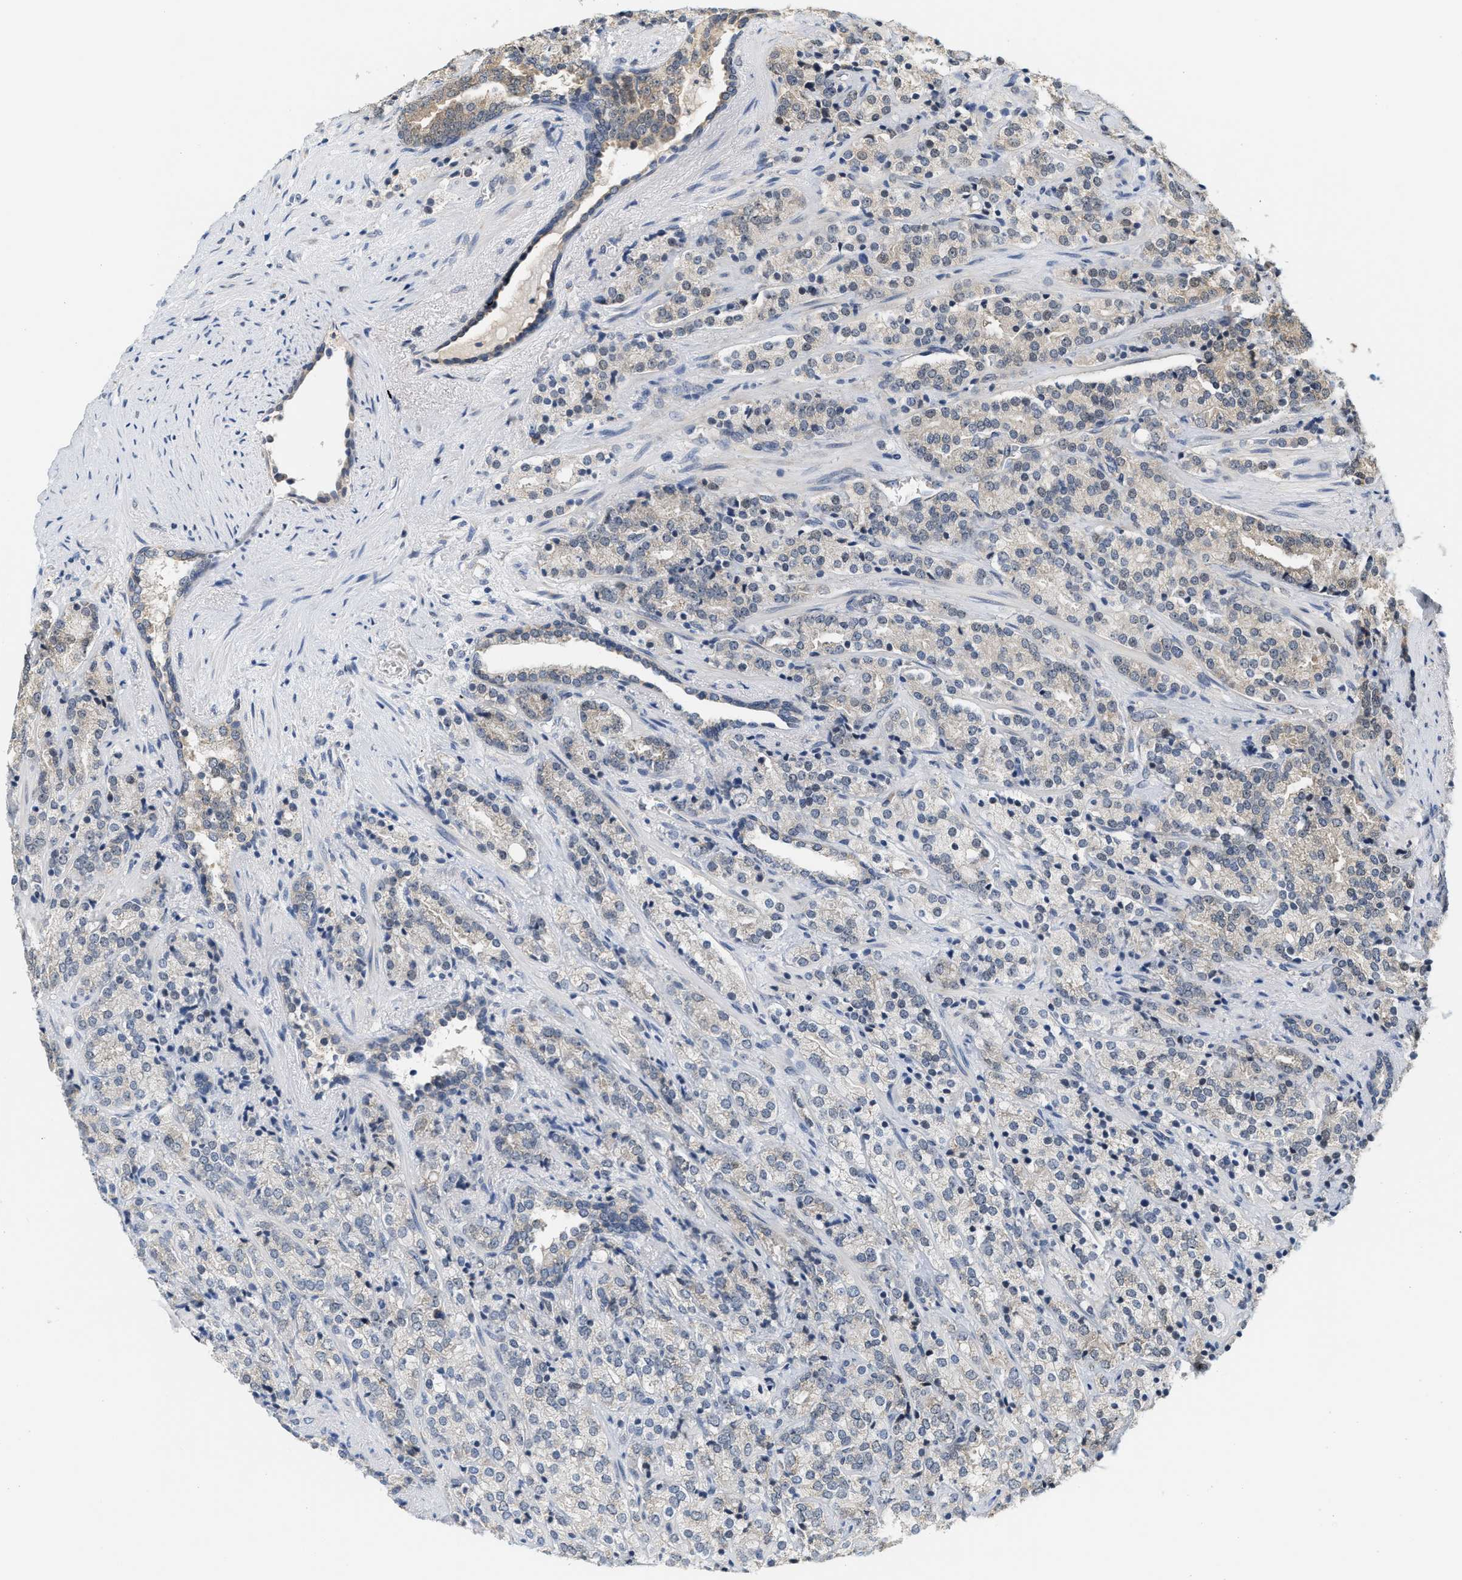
{"staining": {"intensity": "weak", "quantity": "25%-75%", "location": "cytoplasmic/membranous"}, "tissue": "prostate cancer", "cell_type": "Tumor cells", "image_type": "cancer", "snomed": [{"axis": "morphology", "description": "Adenocarcinoma, High grade"}, {"axis": "topography", "description": "Prostate"}], "caption": "Immunohistochemistry image of neoplastic tissue: prostate high-grade adenocarcinoma stained using IHC shows low levels of weak protein expression localized specifically in the cytoplasmic/membranous of tumor cells, appearing as a cytoplasmic/membranous brown color.", "gene": "GIGYF1", "patient": {"sex": "male", "age": 71}}